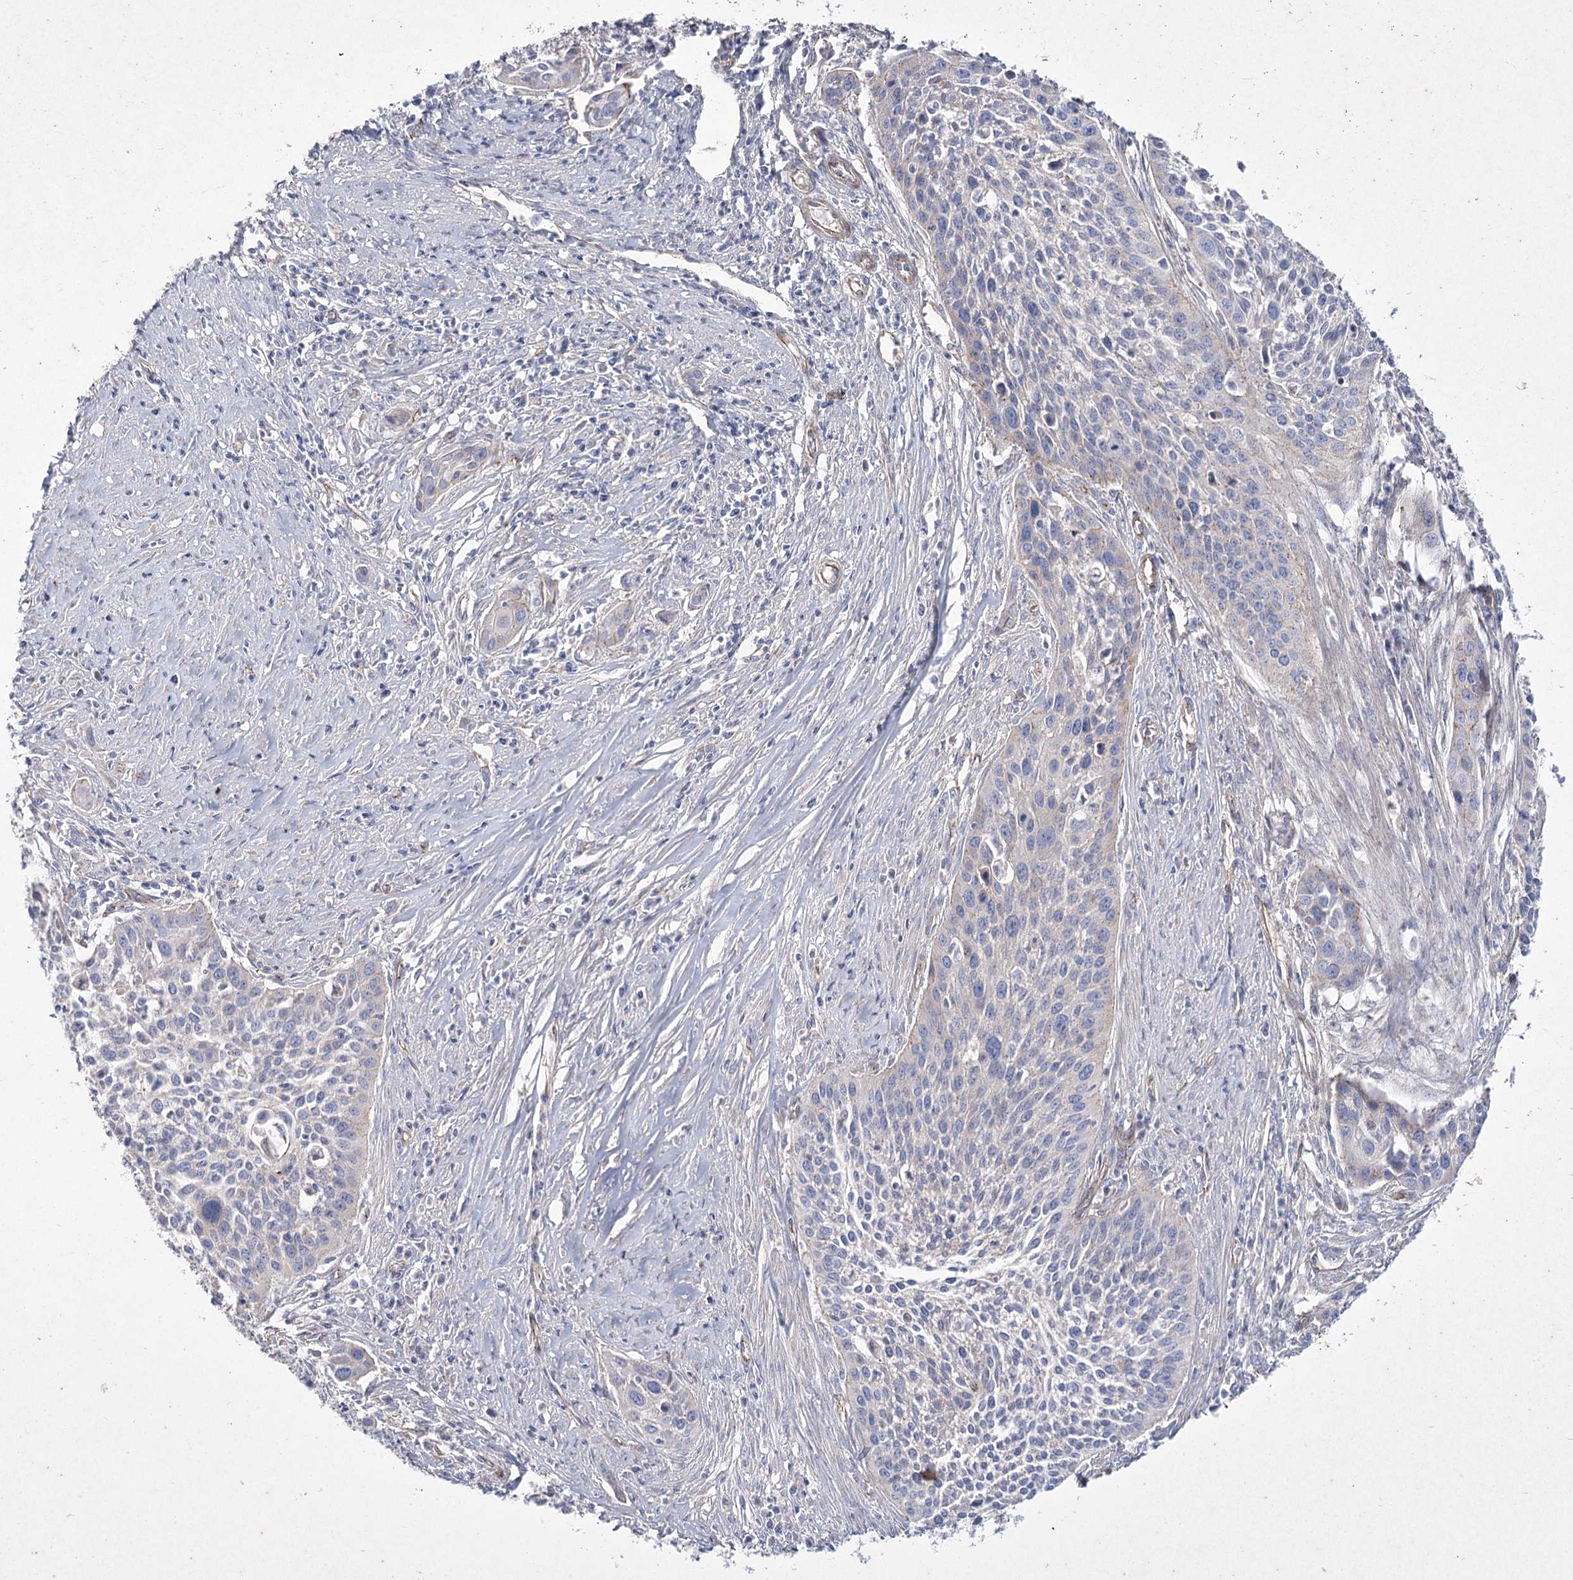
{"staining": {"intensity": "negative", "quantity": "none", "location": "none"}, "tissue": "cervical cancer", "cell_type": "Tumor cells", "image_type": "cancer", "snomed": [{"axis": "morphology", "description": "Squamous cell carcinoma, NOS"}, {"axis": "topography", "description": "Cervix"}], "caption": "Immunohistochemical staining of human cervical cancer shows no significant staining in tumor cells.", "gene": "LDLRAD3", "patient": {"sex": "female", "age": 34}}